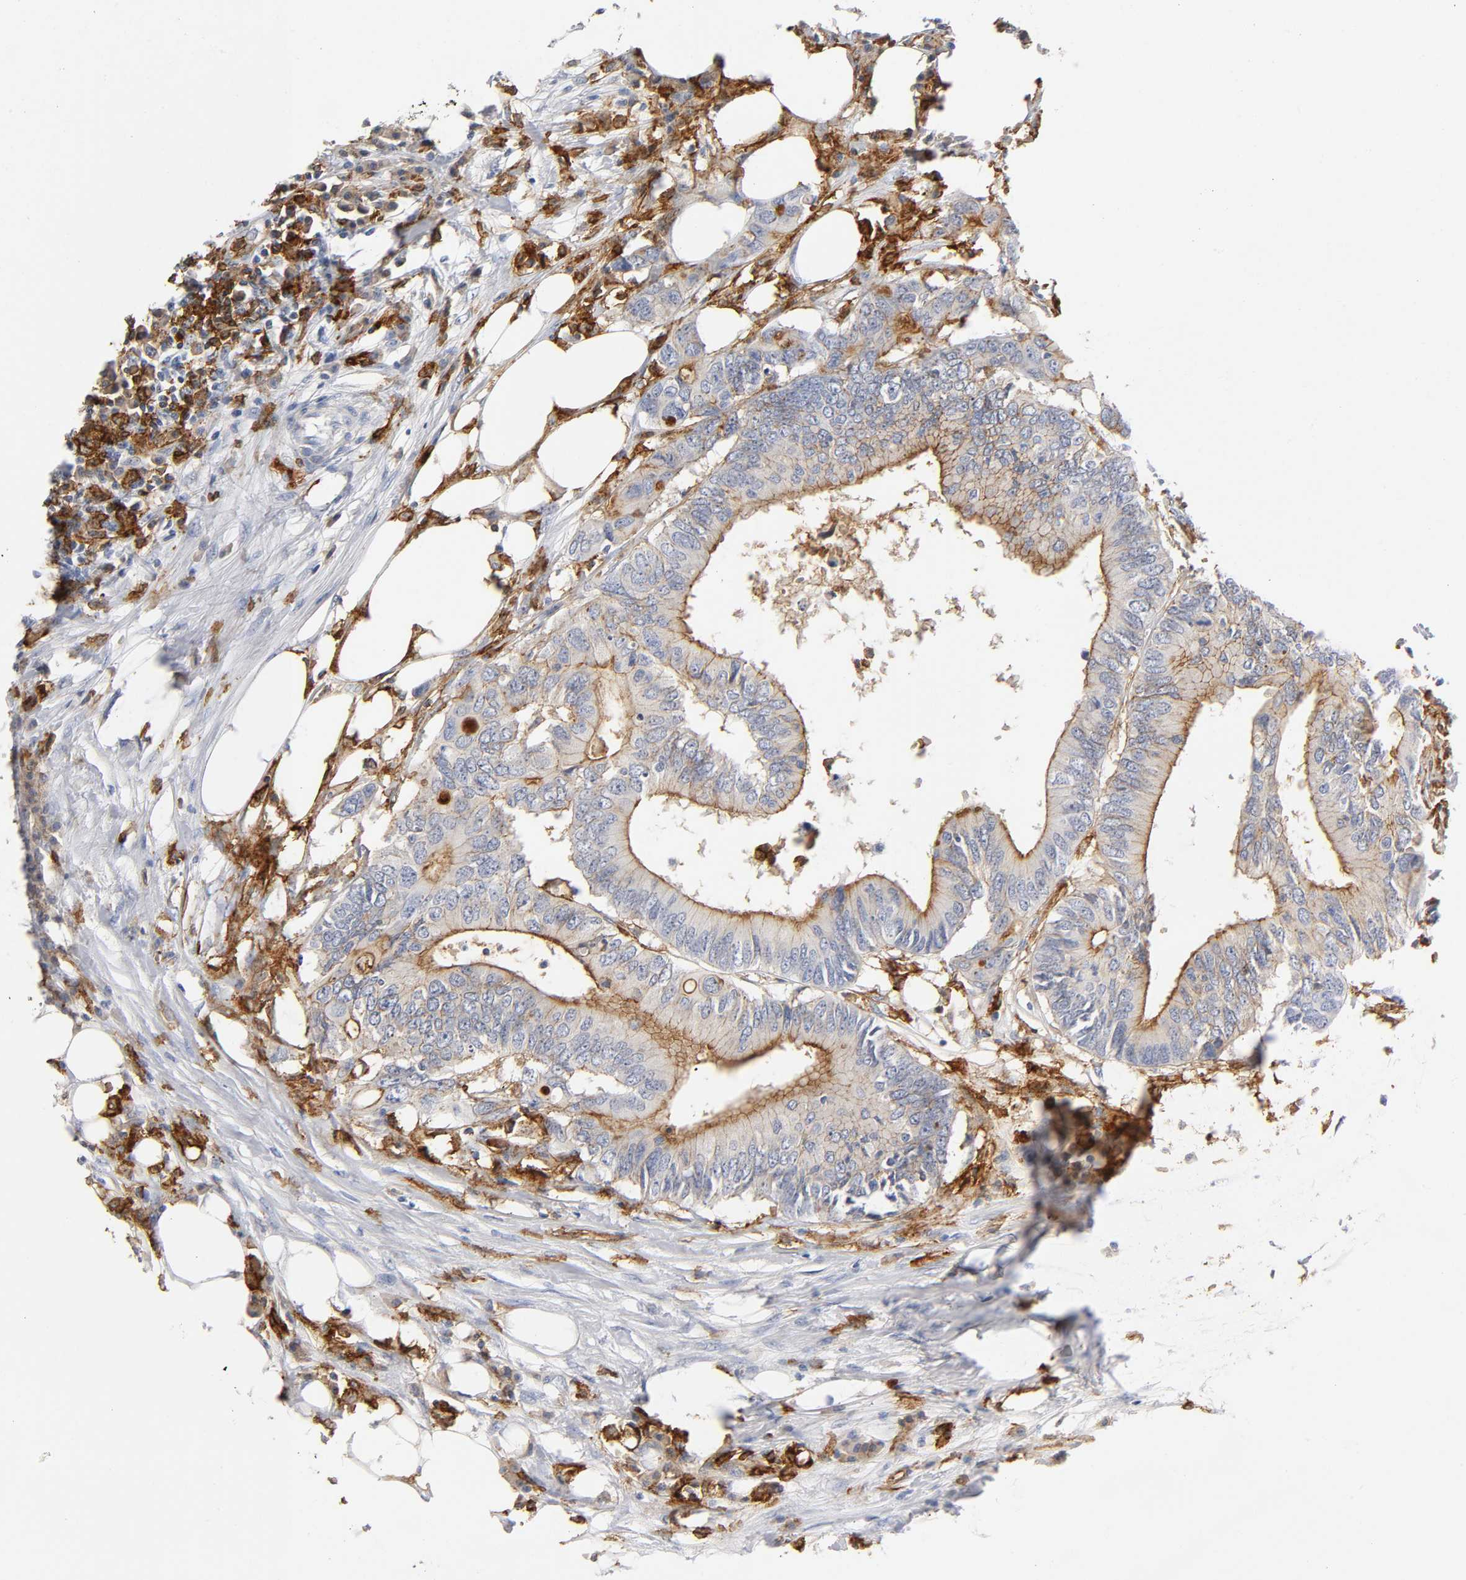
{"staining": {"intensity": "negative", "quantity": "none", "location": "none"}, "tissue": "colorectal cancer", "cell_type": "Tumor cells", "image_type": "cancer", "snomed": [{"axis": "morphology", "description": "Adenocarcinoma, NOS"}, {"axis": "topography", "description": "Colon"}], "caption": "A high-resolution micrograph shows immunohistochemistry (IHC) staining of colorectal cancer, which demonstrates no significant positivity in tumor cells. Nuclei are stained in blue.", "gene": "LYN", "patient": {"sex": "male", "age": 71}}